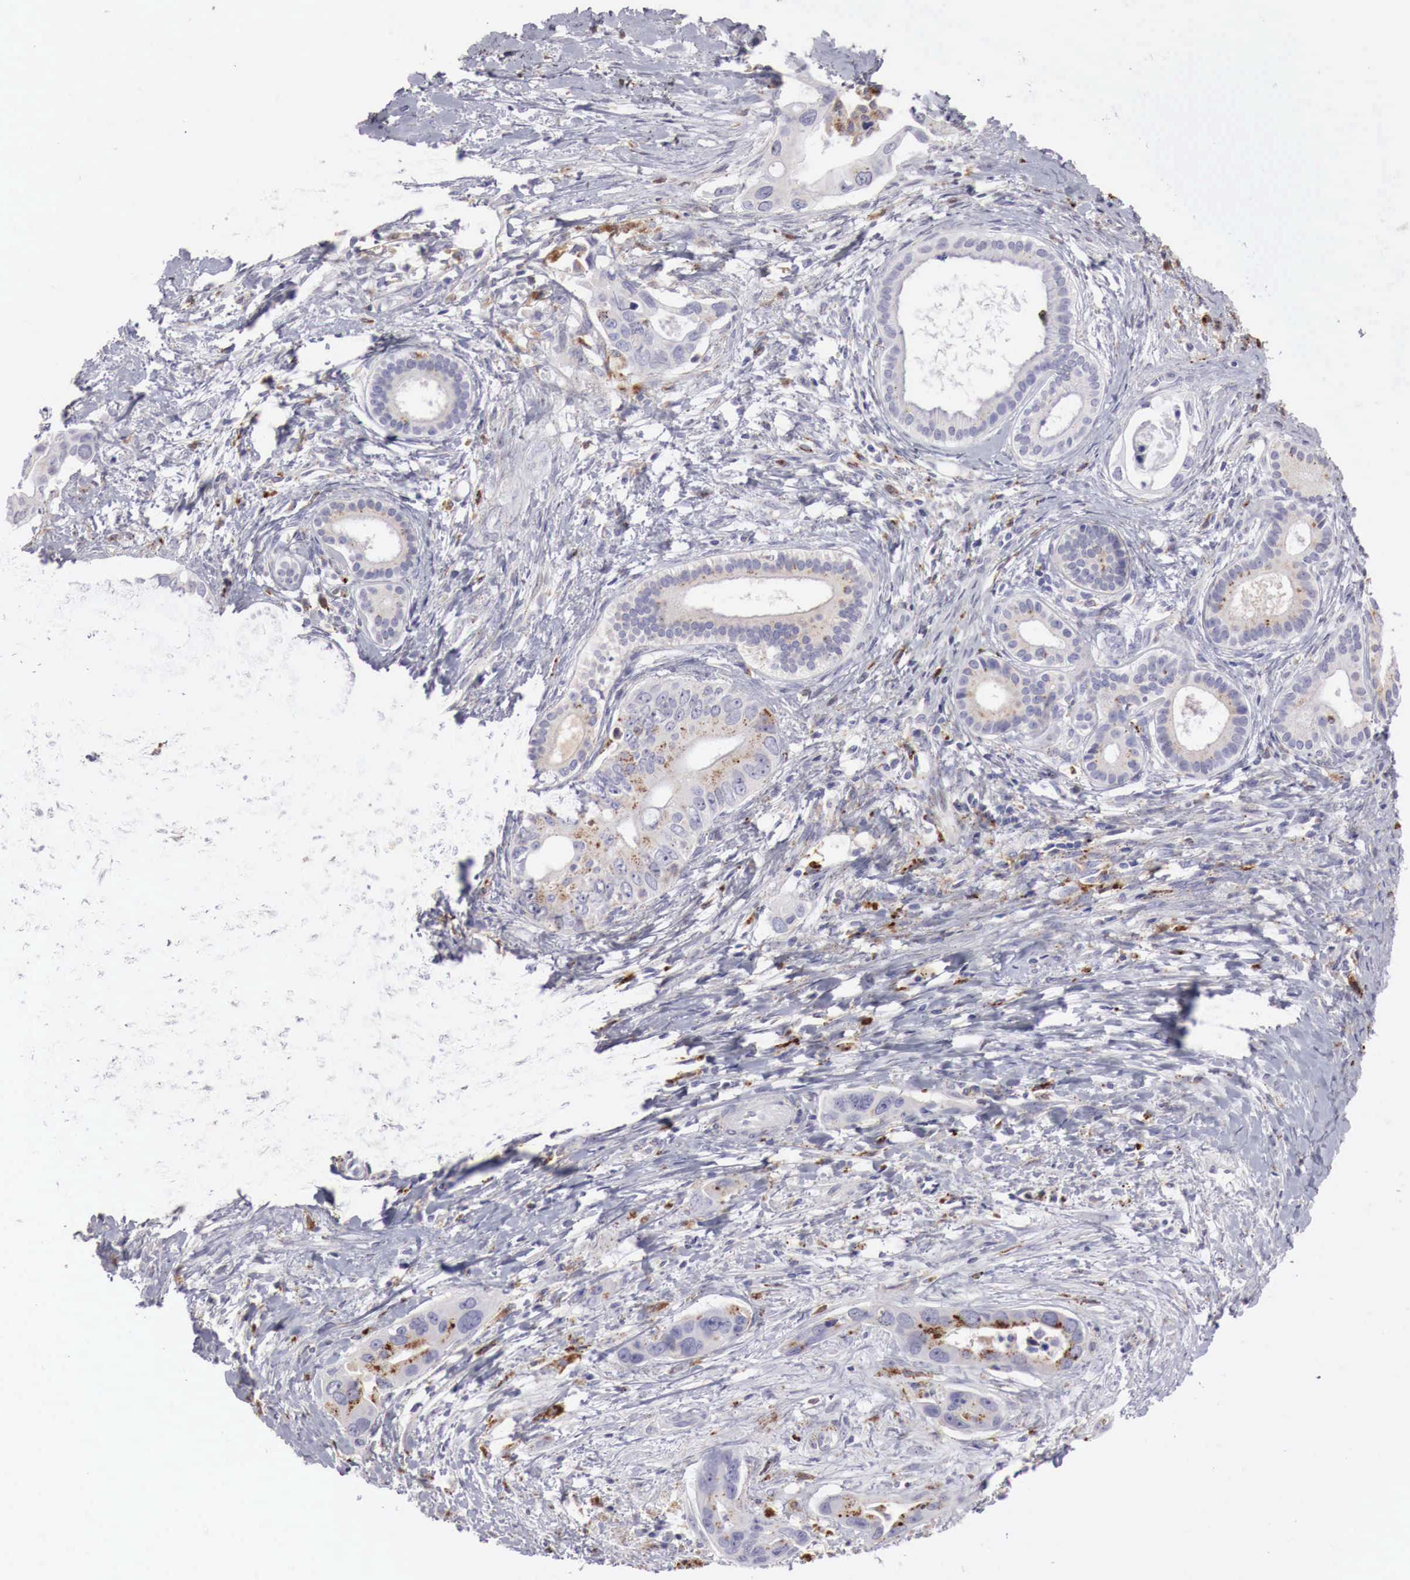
{"staining": {"intensity": "moderate", "quantity": "25%-75%", "location": "cytoplasmic/membranous"}, "tissue": "liver cancer", "cell_type": "Tumor cells", "image_type": "cancer", "snomed": [{"axis": "morphology", "description": "Cholangiocarcinoma"}, {"axis": "topography", "description": "Liver"}], "caption": "A brown stain labels moderate cytoplasmic/membranous expression of a protein in liver cholangiocarcinoma tumor cells.", "gene": "GLA", "patient": {"sex": "female", "age": 65}}